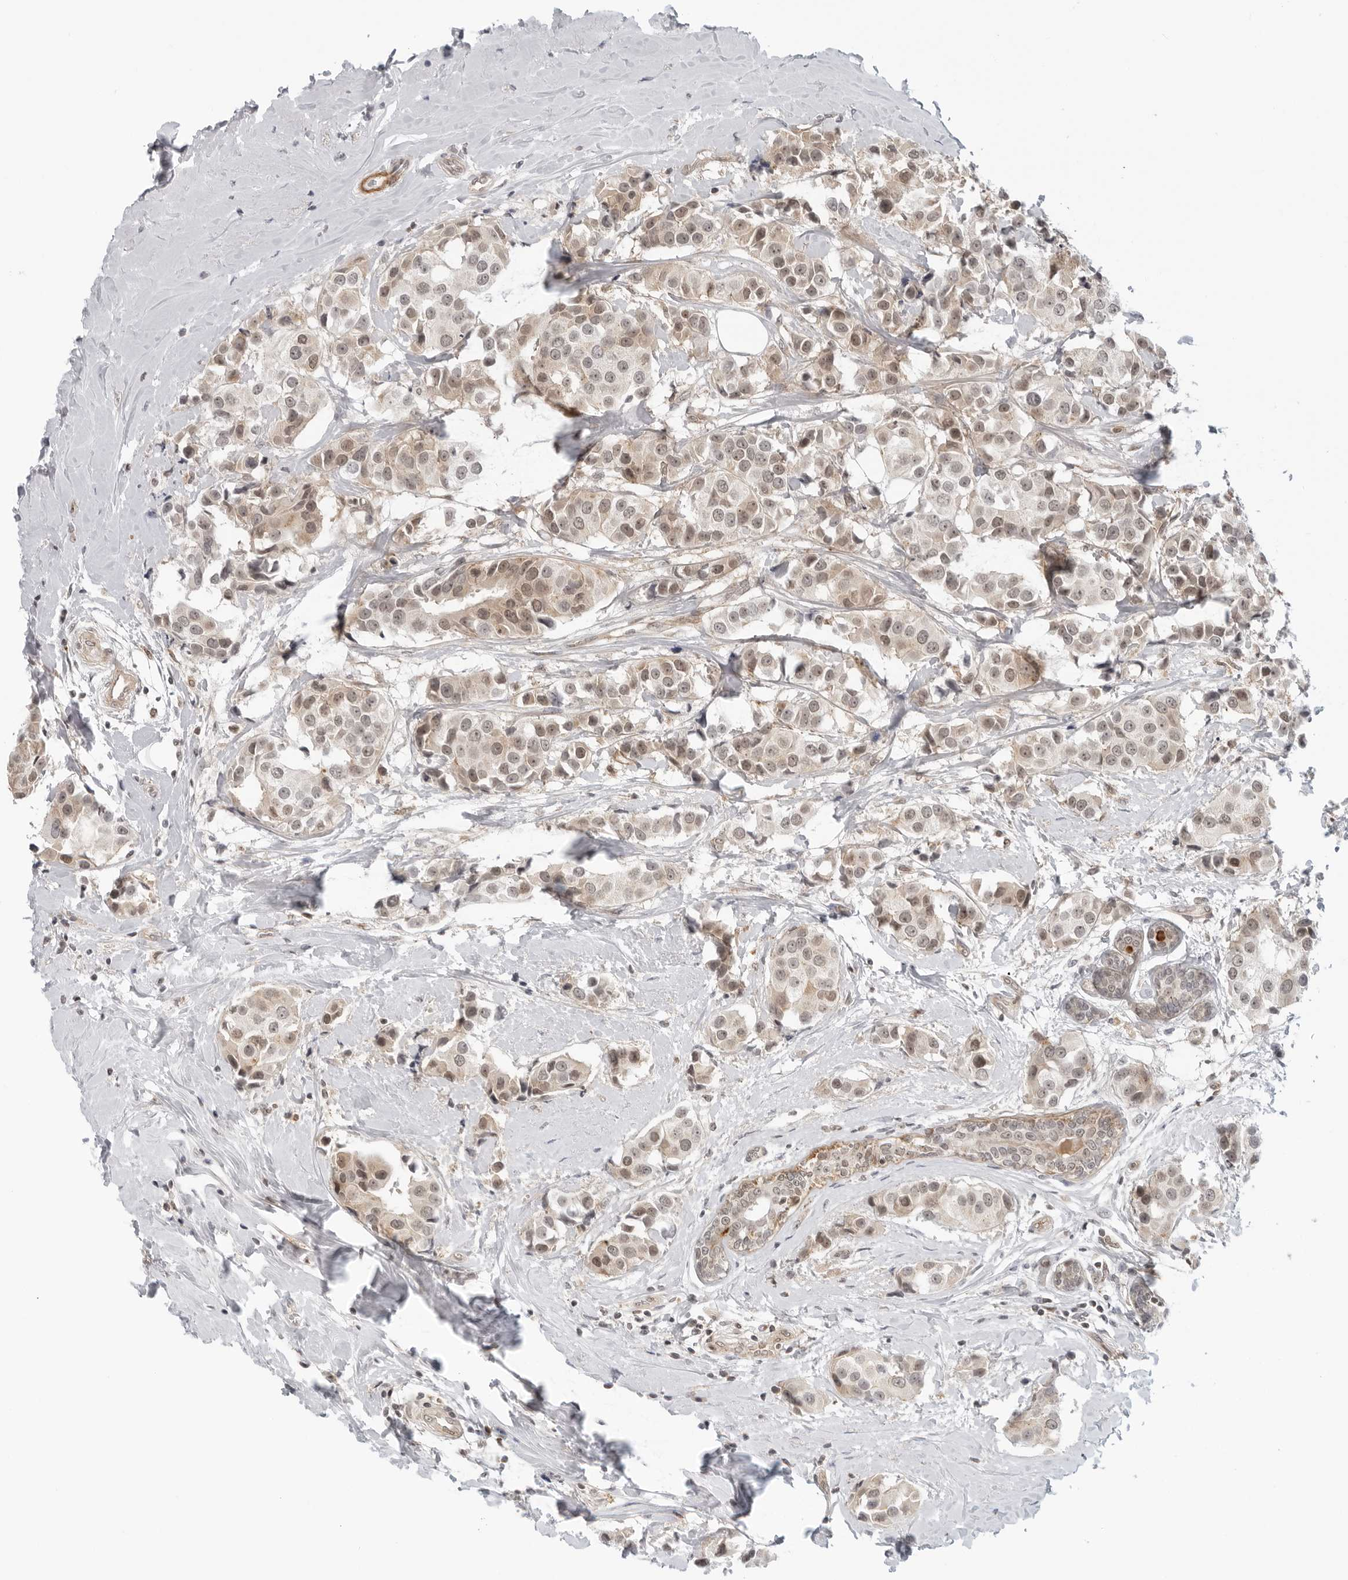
{"staining": {"intensity": "weak", "quantity": "25%-75%", "location": "cytoplasmic/membranous,nuclear"}, "tissue": "breast cancer", "cell_type": "Tumor cells", "image_type": "cancer", "snomed": [{"axis": "morphology", "description": "Normal tissue, NOS"}, {"axis": "morphology", "description": "Duct carcinoma"}, {"axis": "topography", "description": "Breast"}], "caption": "Protein analysis of breast cancer (infiltrating ductal carcinoma) tissue shows weak cytoplasmic/membranous and nuclear positivity in about 25%-75% of tumor cells.", "gene": "SUGCT", "patient": {"sex": "female", "age": 39}}